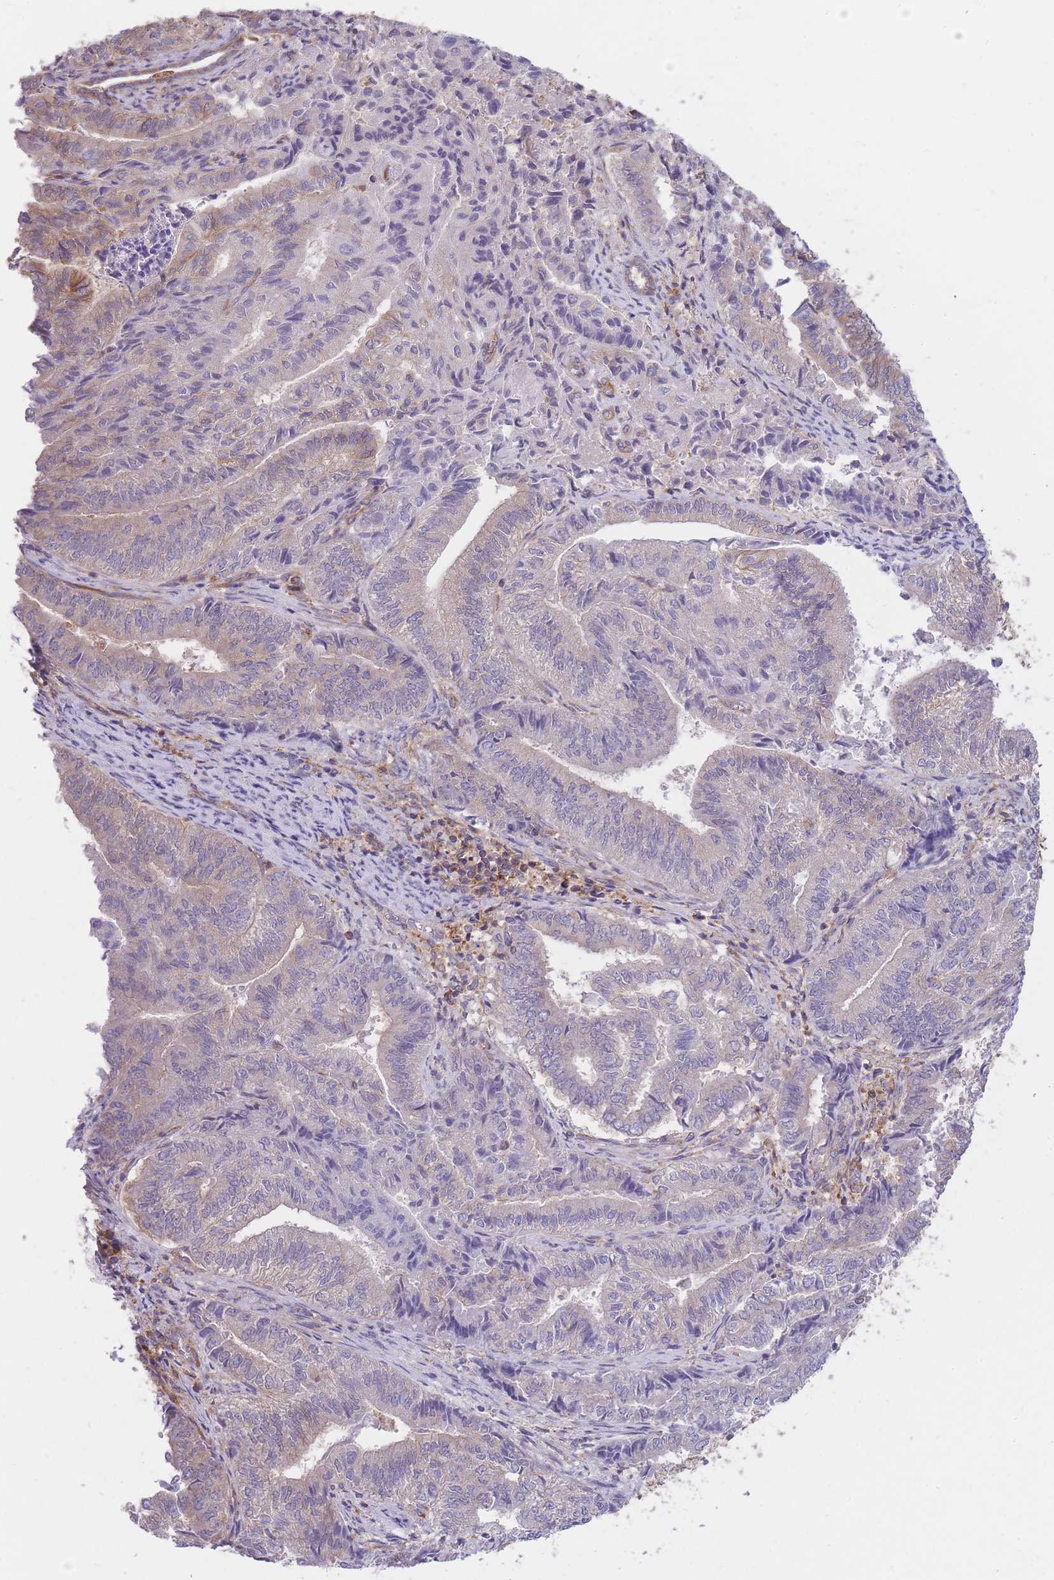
{"staining": {"intensity": "negative", "quantity": "none", "location": "none"}, "tissue": "endometrial cancer", "cell_type": "Tumor cells", "image_type": "cancer", "snomed": [{"axis": "morphology", "description": "Adenocarcinoma, NOS"}, {"axis": "topography", "description": "Endometrium"}], "caption": "The histopathology image displays no significant expression in tumor cells of adenocarcinoma (endometrial).", "gene": "PRKAR1A", "patient": {"sex": "female", "age": 80}}